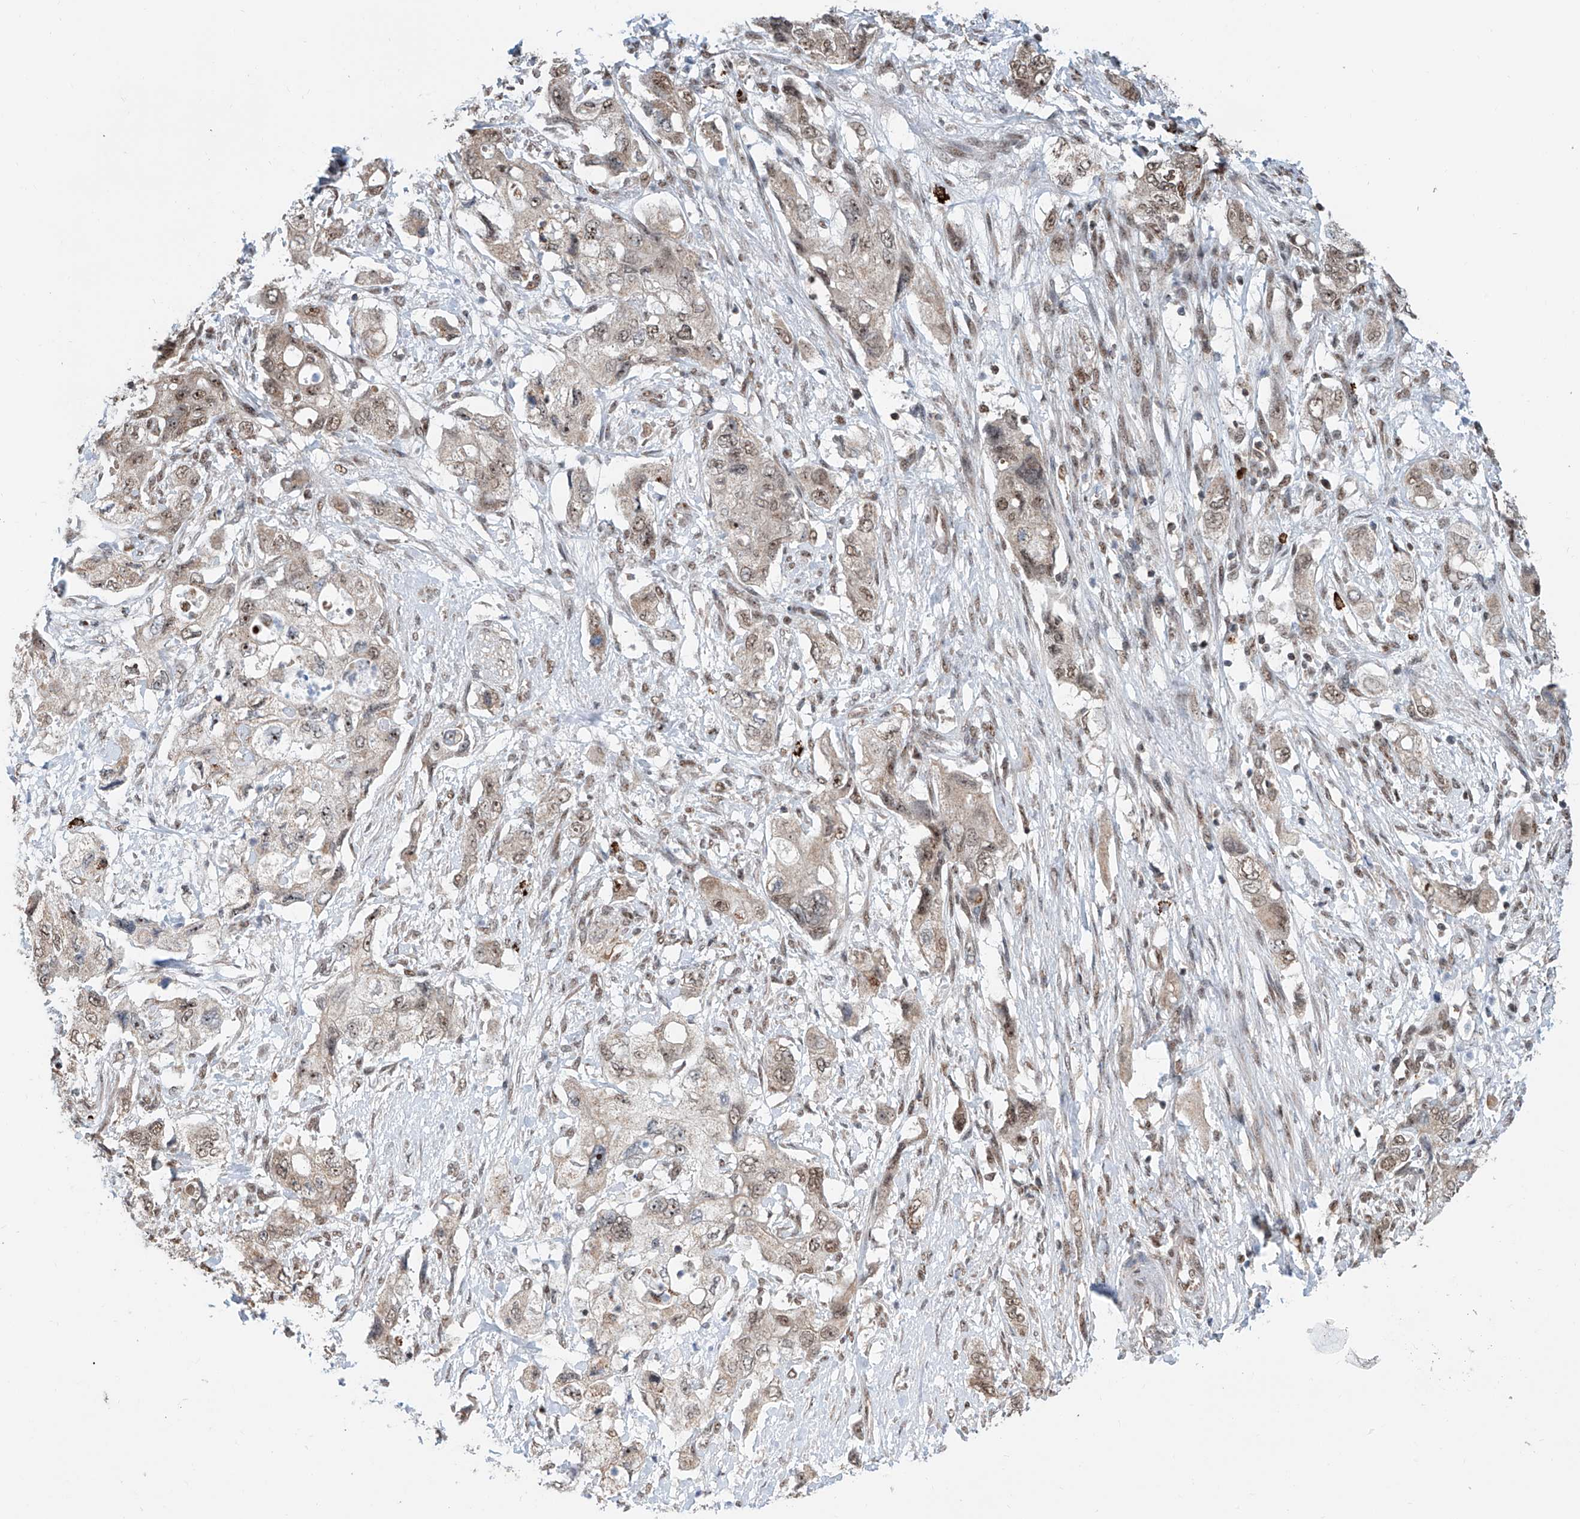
{"staining": {"intensity": "moderate", "quantity": ">75%", "location": "nuclear"}, "tissue": "pancreatic cancer", "cell_type": "Tumor cells", "image_type": "cancer", "snomed": [{"axis": "morphology", "description": "Adenocarcinoma, NOS"}, {"axis": "topography", "description": "Pancreas"}], "caption": "IHC histopathology image of human adenocarcinoma (pancreatic) stained for a protein (brown), which demonstrates medium levels of moderate nuclear staining in about >75% of tumor cells.", "gene": "SDE2", "patient": {"sex": "female", "age": 73}}